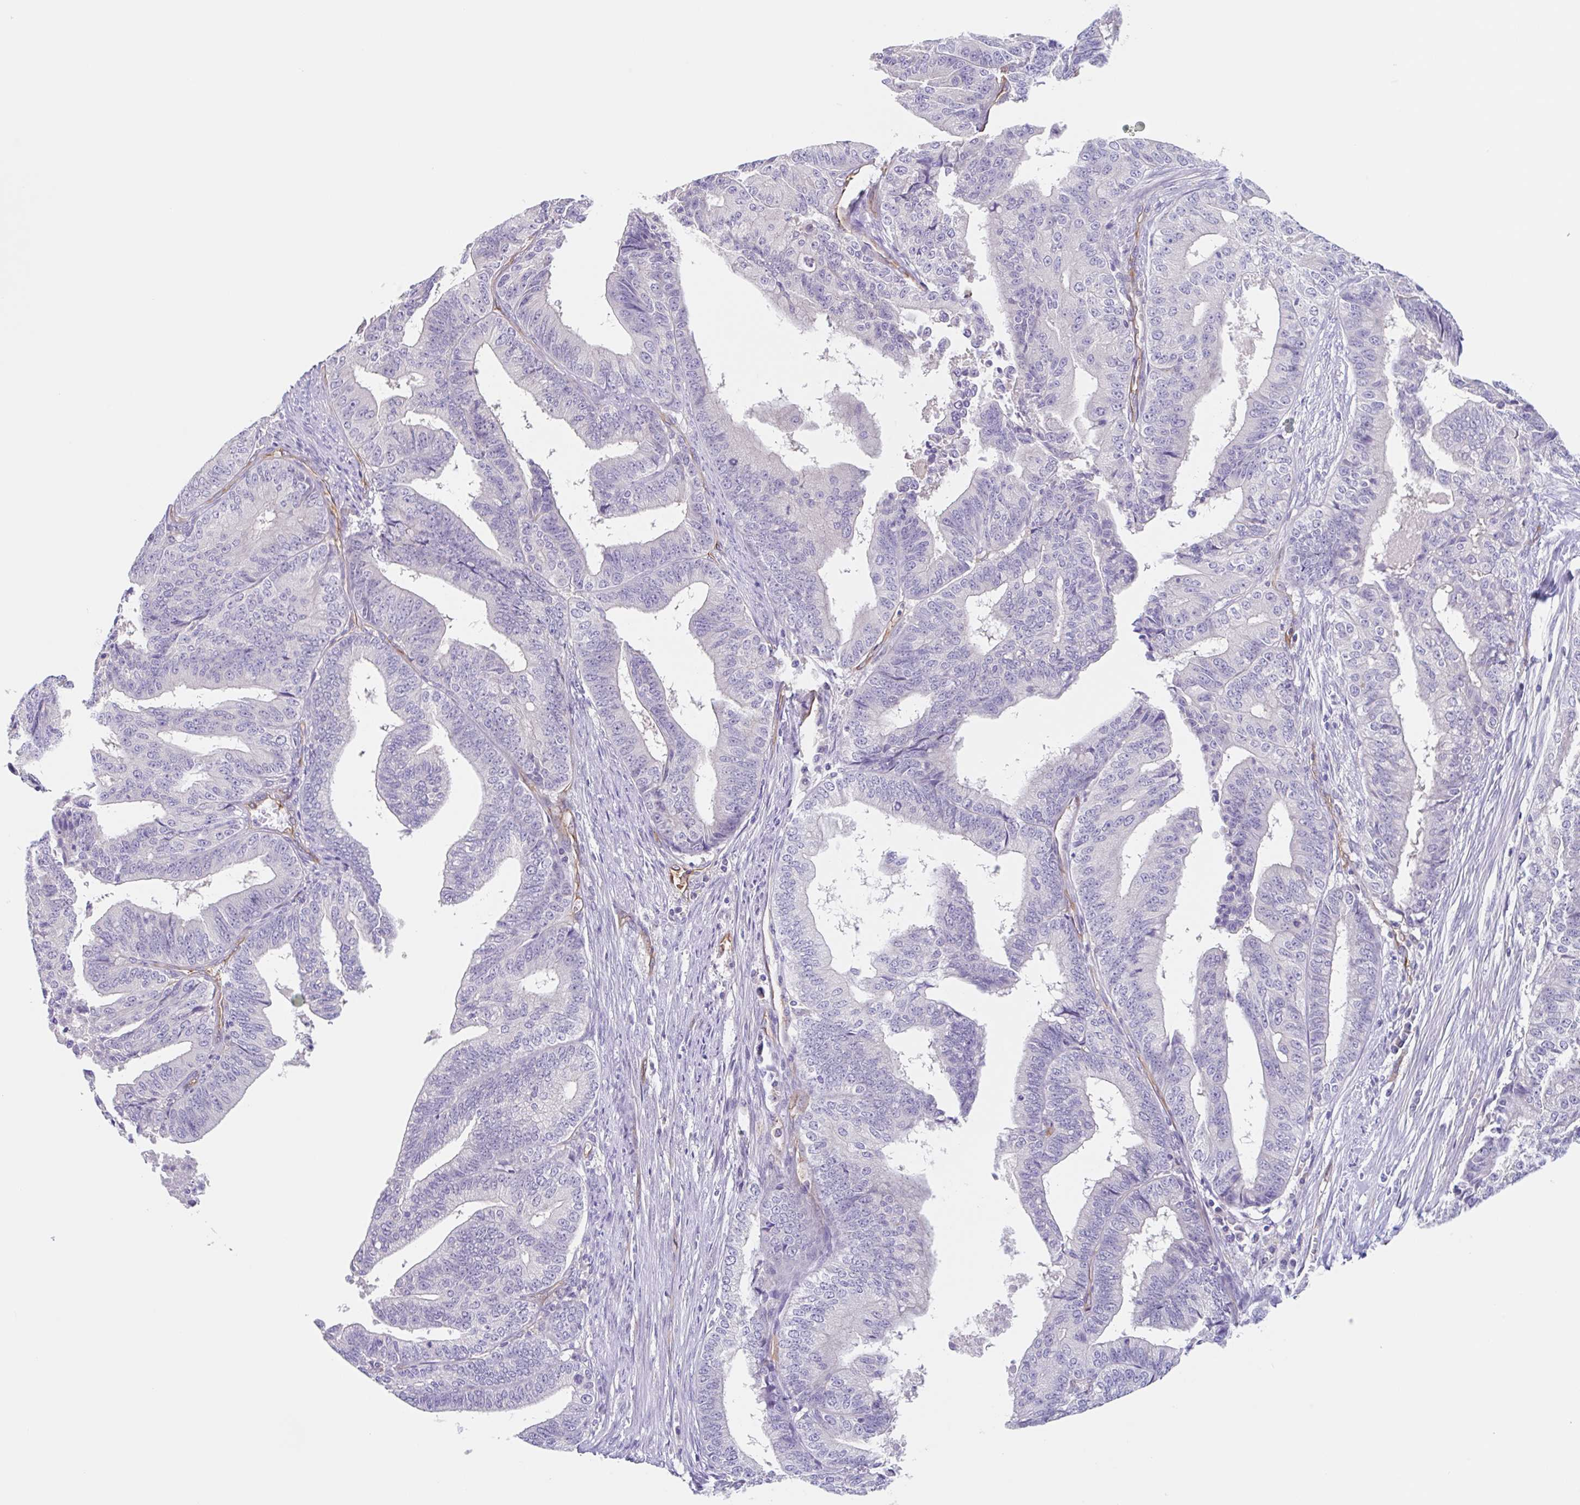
{"staining": {"intensity": "negative", "quantity": "none", "location": "none"}, "tissue": "endometrial cancer", "cell_type": "Tumor cells", "image_type": "cancer", "snomed": [{"axis": "morphology", "description": "Adenocarcinoma, NOS"}, {"axis": "topography", "description": "Endometrium"}], "caption": "Immunohistochemistry (IHC) of human adenocarcinoma (endometrial) displays no staining in tumor cells.", "gene": "EHD4", "patient": {"sex": "female", "age": 65}}